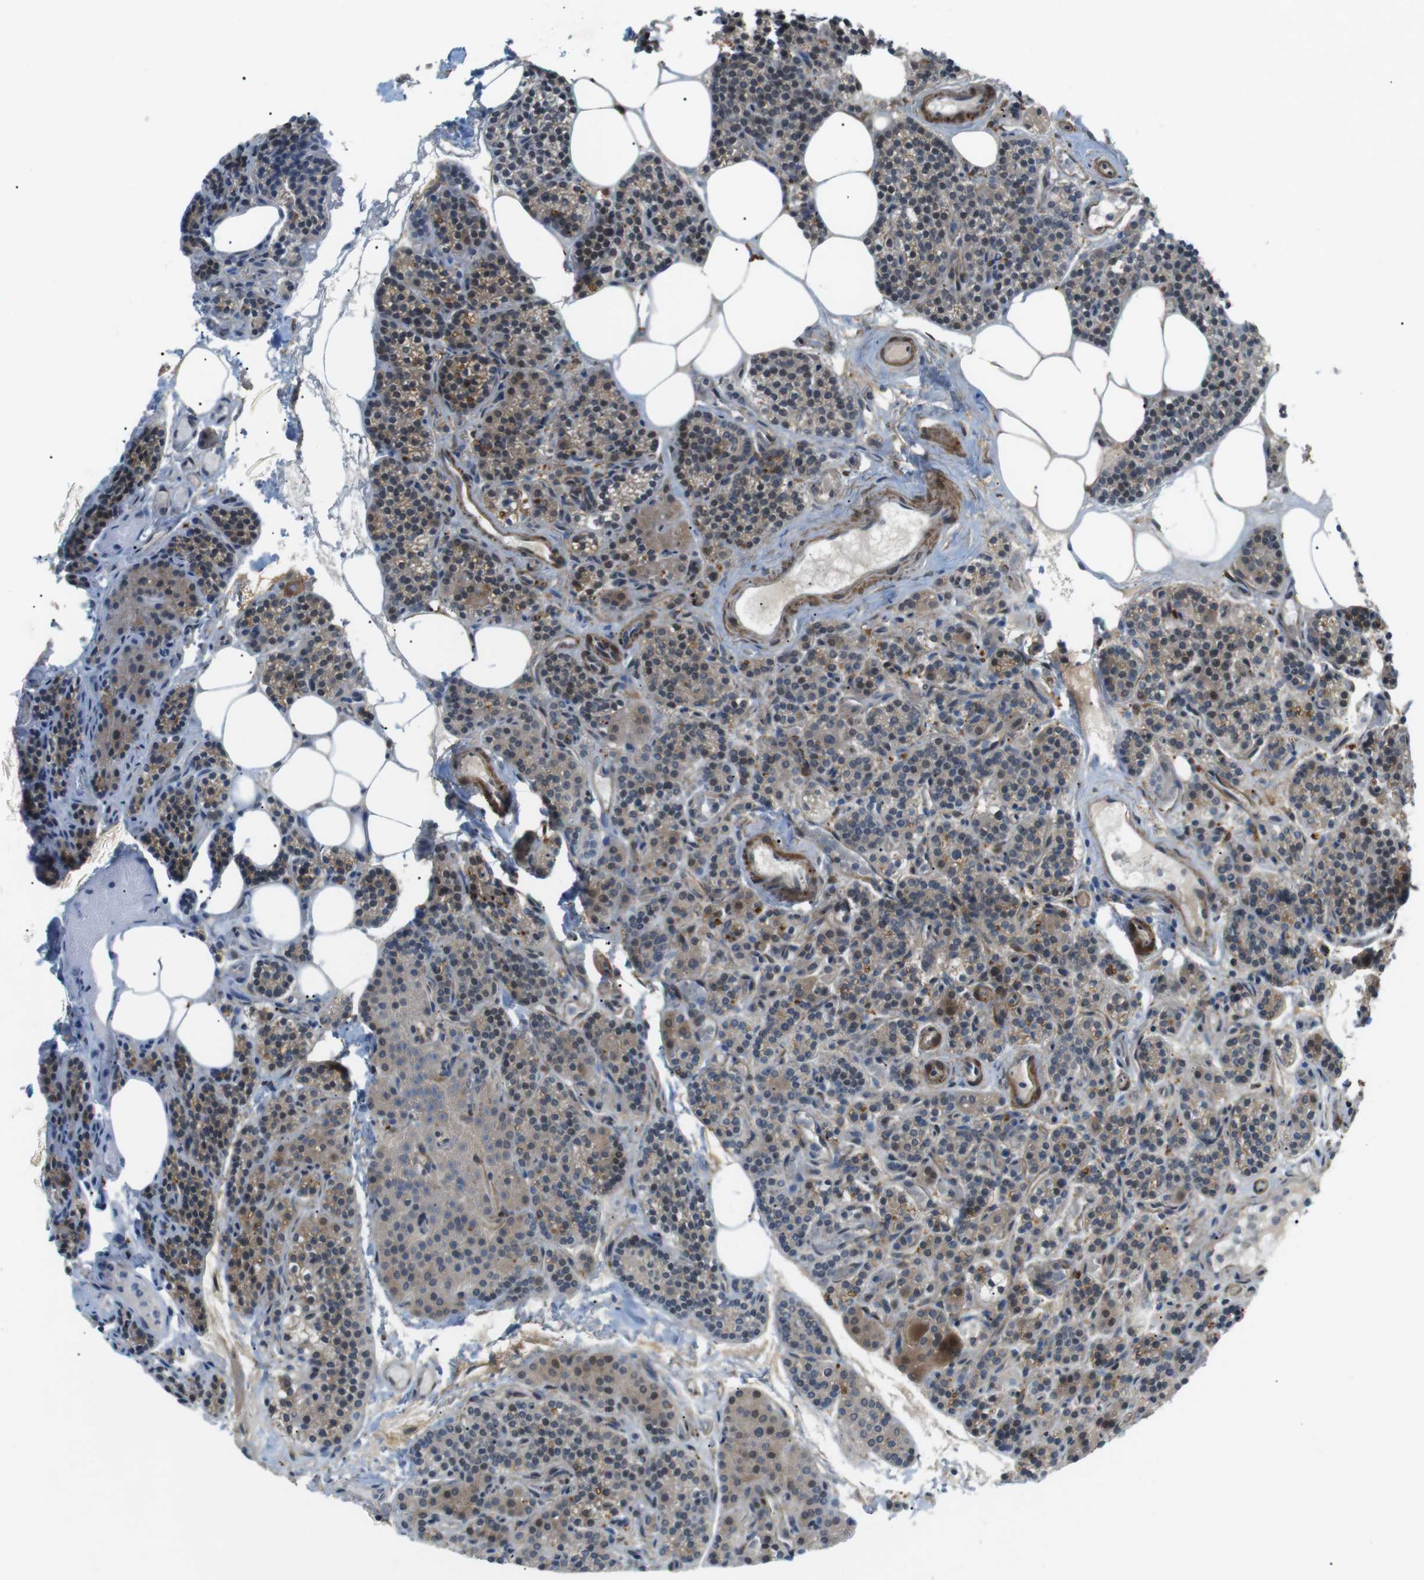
{"staining": {"intensity": "moderate", "quantity": ">75%", "location": "cytoplasmic/membranous"}, "tissue": "parathyroid gland", "cell_type": "Glandular cells", "image_type": "normal", "snomed": [{"axis": "morphology", "description": "Normal tissue, NOS"}, {"axis": "morphology", "description": "Adenoma, NOS"}, {"axis": "topography", "description": "Parathyroid gland"}], "caption": "About >75% of glandular cells in normal parathyroid gland exhibit moderate cytoplasmic/membranous protein staining as visualized by brown immunohistochemical staining.", "gene": "KANK2", "patient": {"sex": "female", "age": 74}}